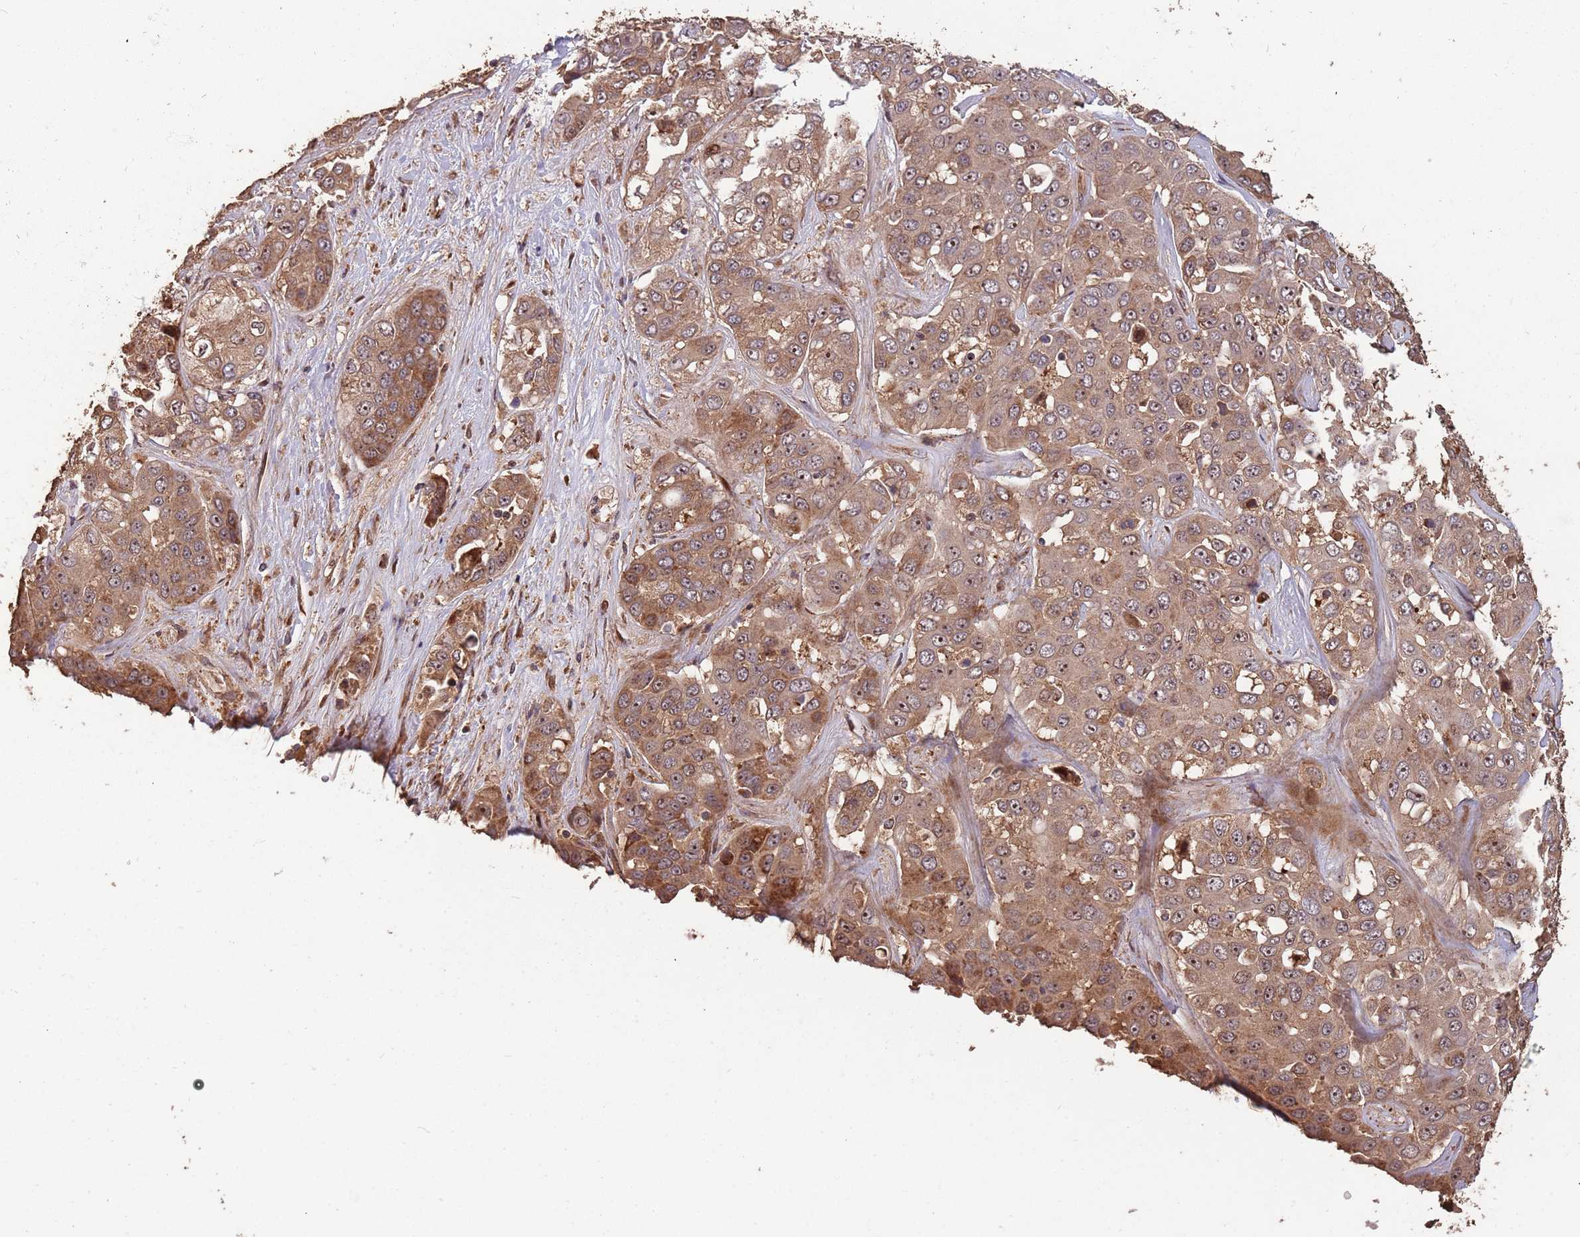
{"staining": {"intensity": "moderate", "quantity": ">75%", "location": "cytoplasmic/membranous,nuclear"}, "tissue": "liver cancer", "cell_type": "Tumor cells", "image_type": "cancer", "snomed": [{"axis": "morphology", "description": "Cholangiocarcinoma"}, {"axis": "topography", "description": "Liver"}], "caption": "Tumor cells exhibit moderate cytoplasmic/membranous and nuclear staining in approximately >75% of cells in liver cholangiocarcinoma.", "gene": "ZNF428", "patient": {"sex": "female", "age": 52}}